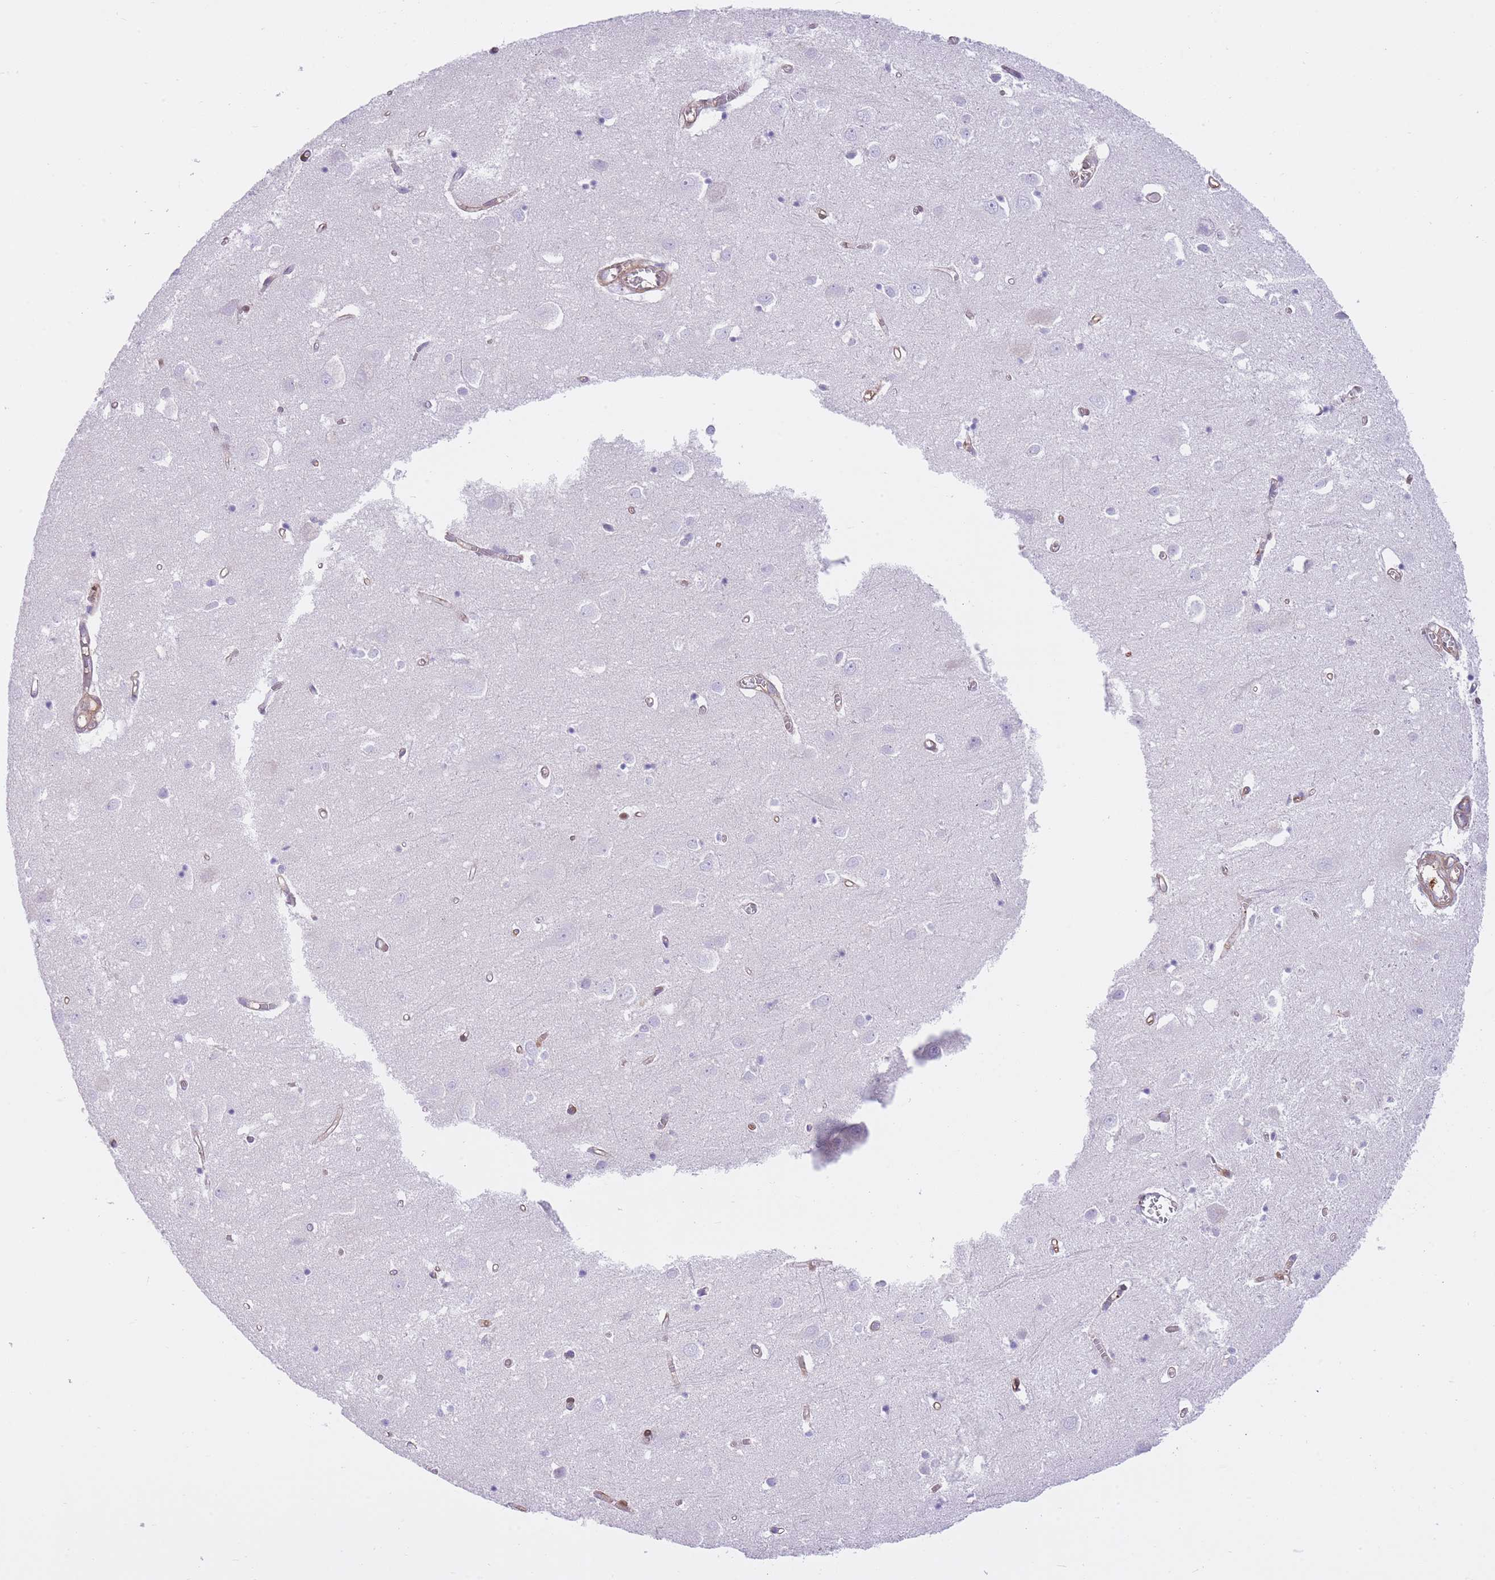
{"staining": {"intensity": "negative", "quantity": "none", "location": "none"}, "tissue": "cerebral cortex", "cell_type": "Endothelial cells", "image_type": "normal", "snomed": [{"axis": "morphology", "description": "Normal tissue, NOS"}, {"axis": "topography", "description": "Cerebral cortex"}], "caption": "Endothelial cells are negative for brown protein staining in unremarkable cerebral cortex.", "gene": "OR11H12", "patient": {"sex": "male", "age": 70}}